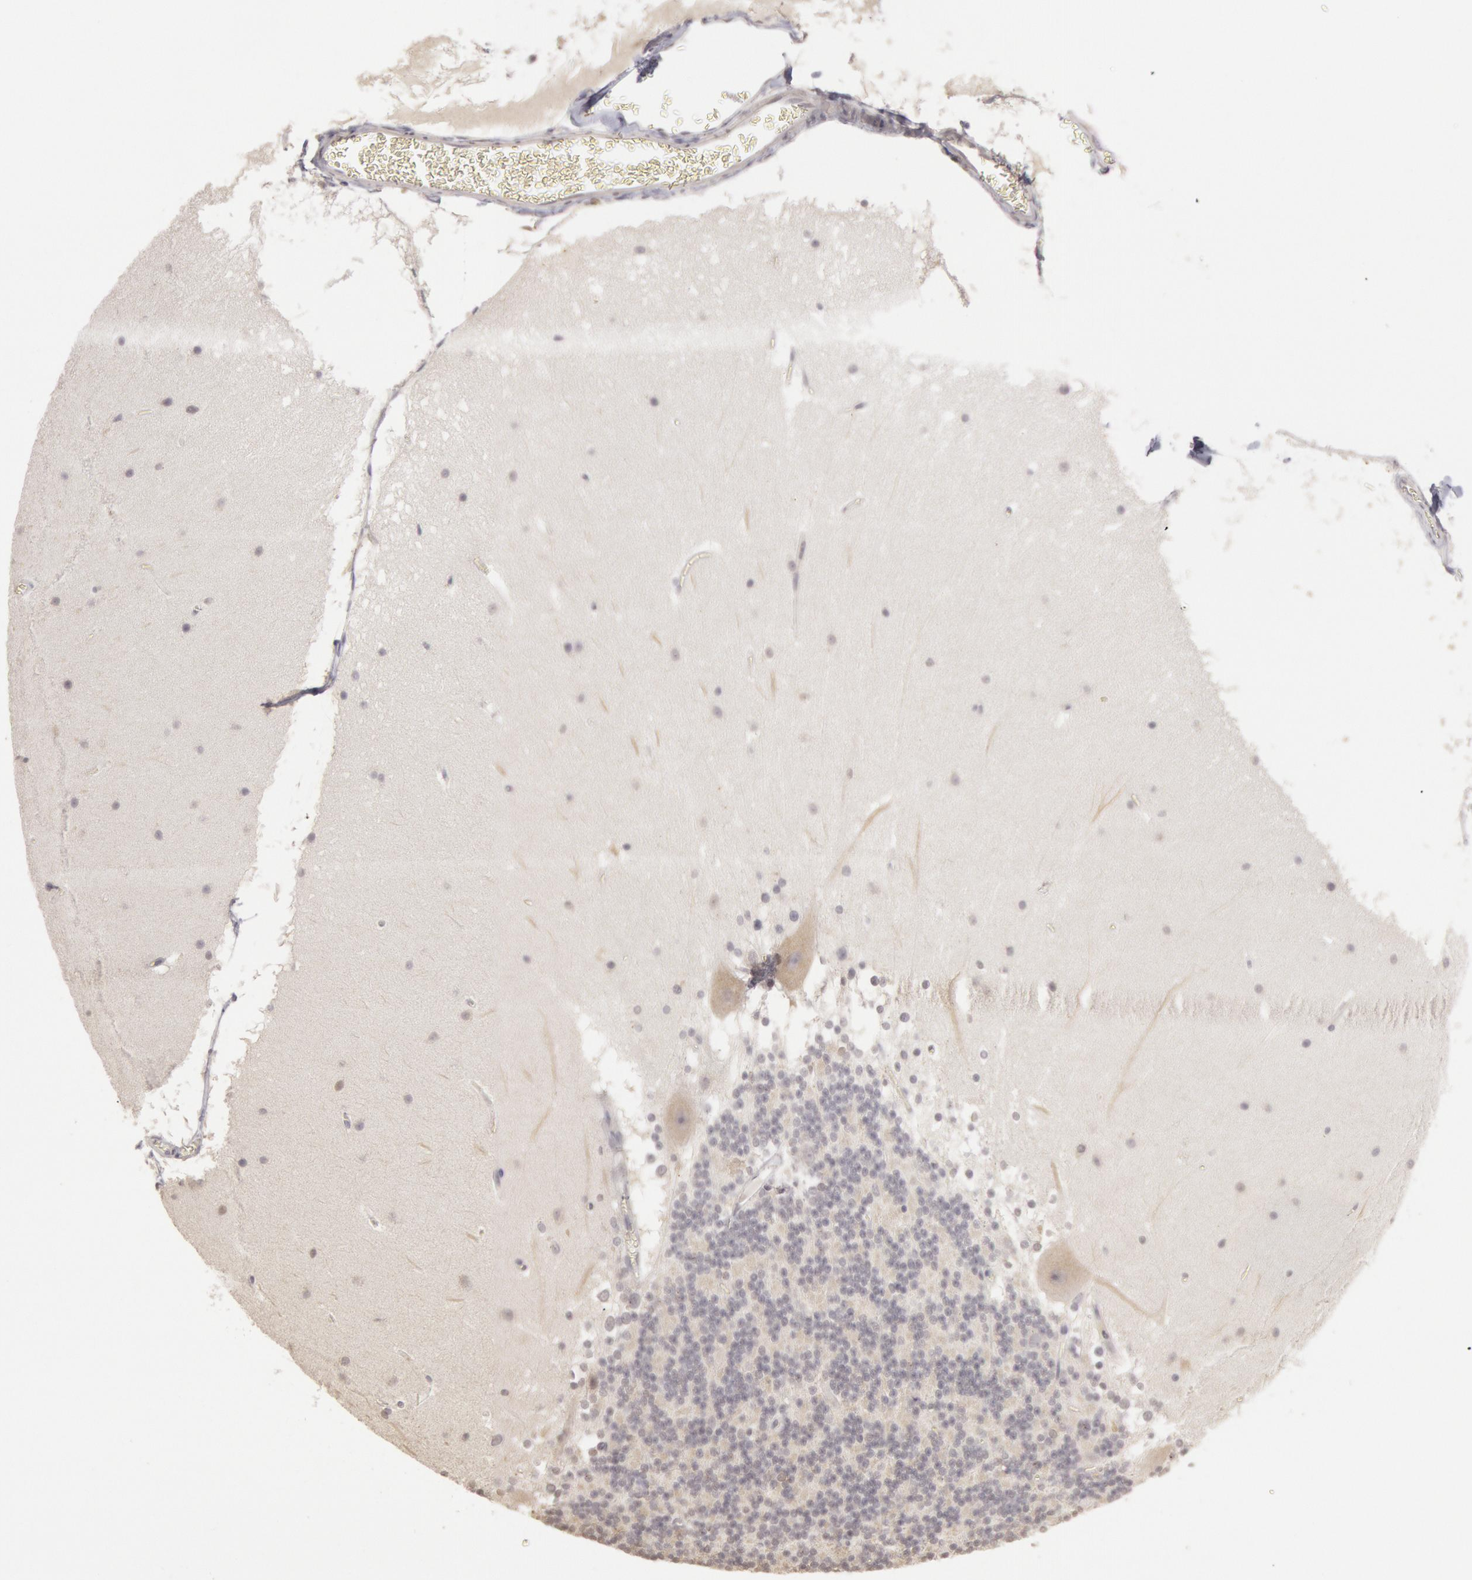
{"staining": {"intensity": "negative", "quantity": "none", "location": "none"}, "tissue": "cerebellum", "cell_type": "Cells in granular layer", "image_type": "normal", "snomed": [{"axis": "morphology", "description": "Normal tissue, NOS"}, {"axis": "topography", "description": "Cerebellum"}], "caption": "An immunohistochemistry (IHC) photomicrograph of benign cerebellum is shown. There is no staining in cells in granular layer of cerebellum.", "gene": "RIMBP3B", "patient": {"sex": "female", "age": 19}}